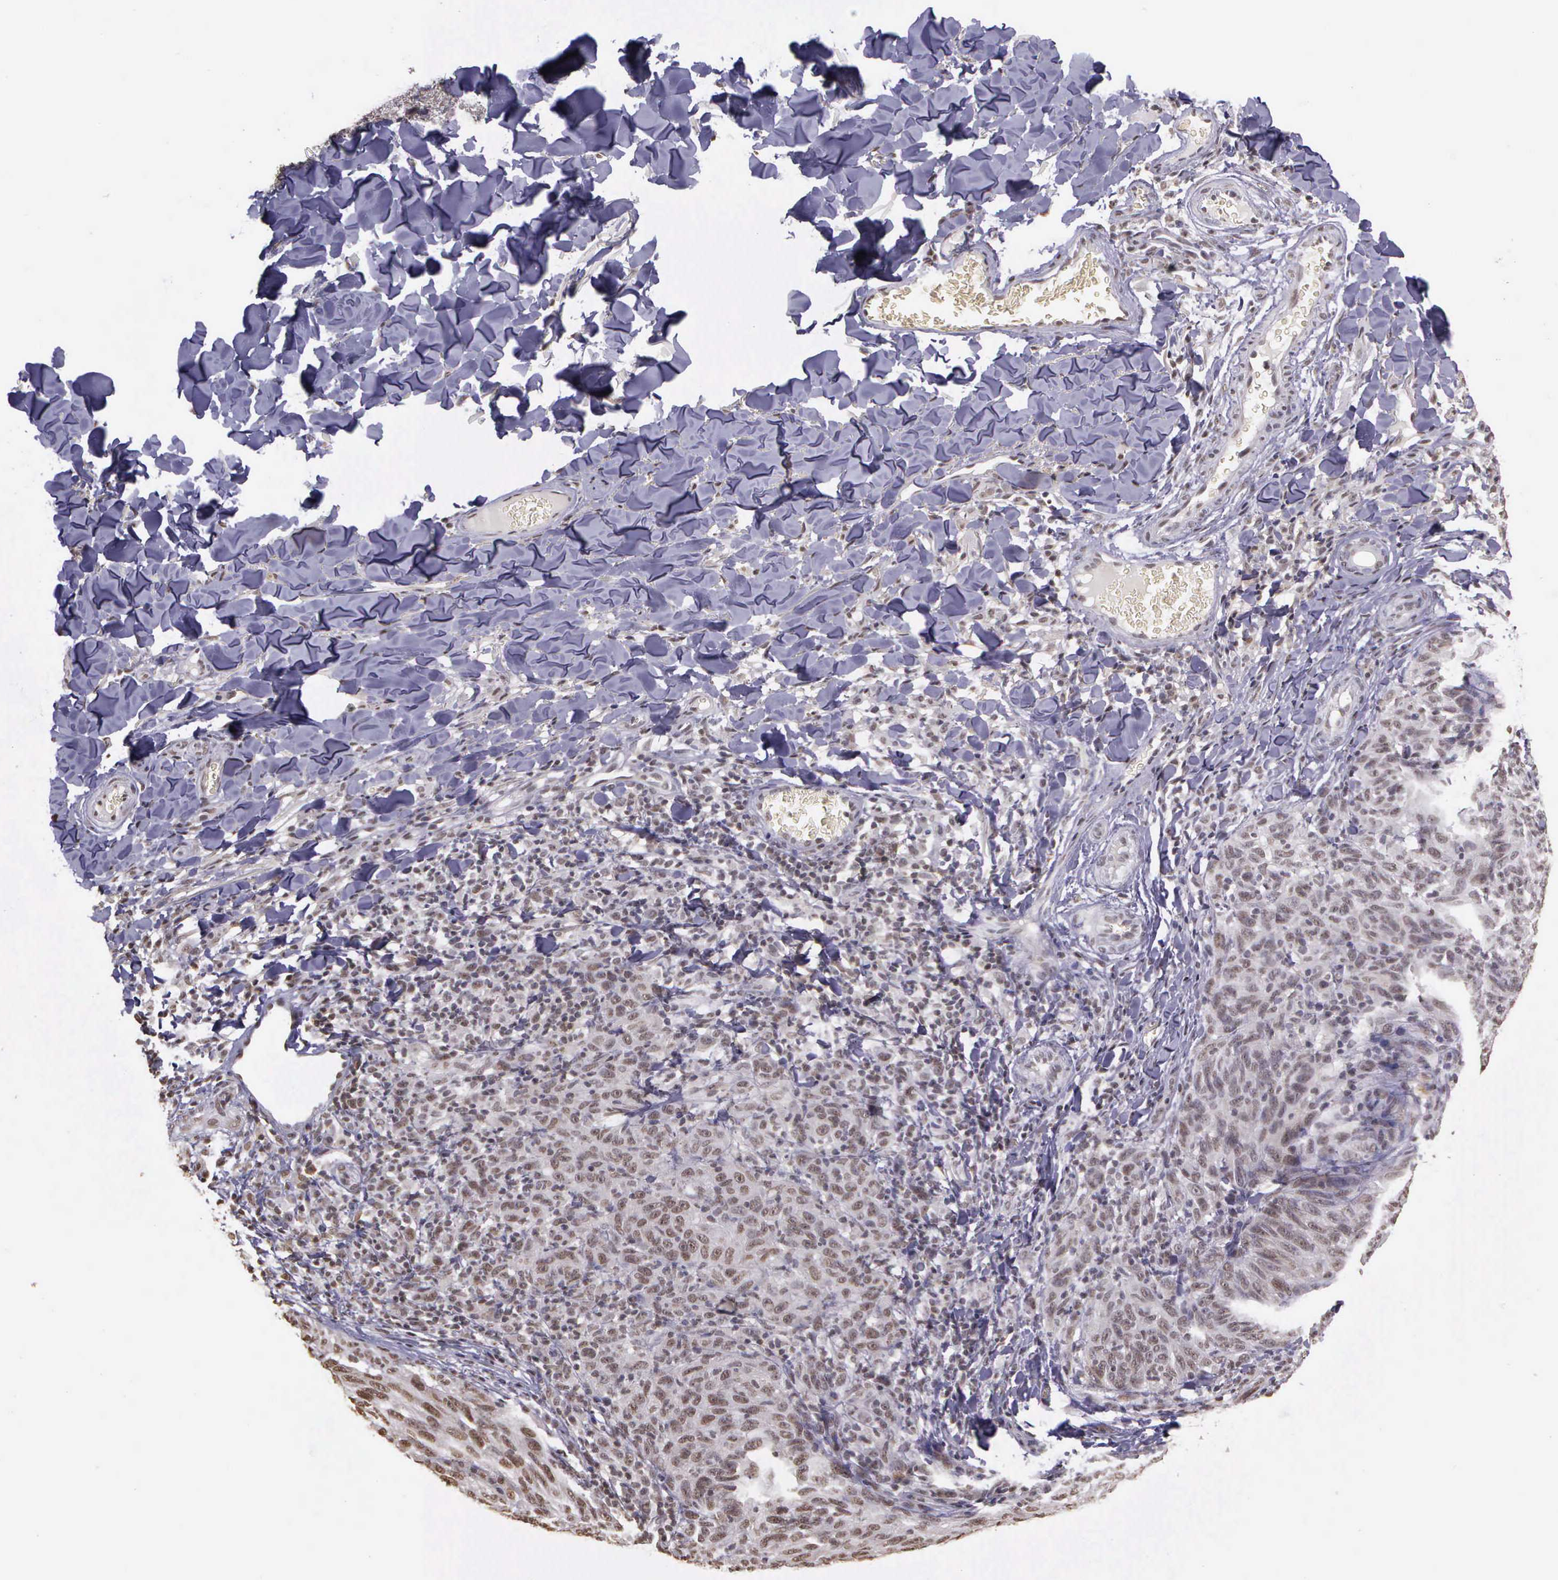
{"staining": {"intensity": "negative", "quantity": "none", "location": "none"}, "tissue": "melanoma", "cell_type": "Tumor cells", "image_type": "cancer", "snomed": [{"axis": "morphology", "description": "Malignant melanoma, NOS"}, {"axis": "topography", "description": "Skin"}], "caption": "This is an immunohistochemistry (IHC) image of human malignant melanoma. There is no staining in tumor cells.", "gene": "ARMCX5", "patient": {"sex": "male", "age": 76}}